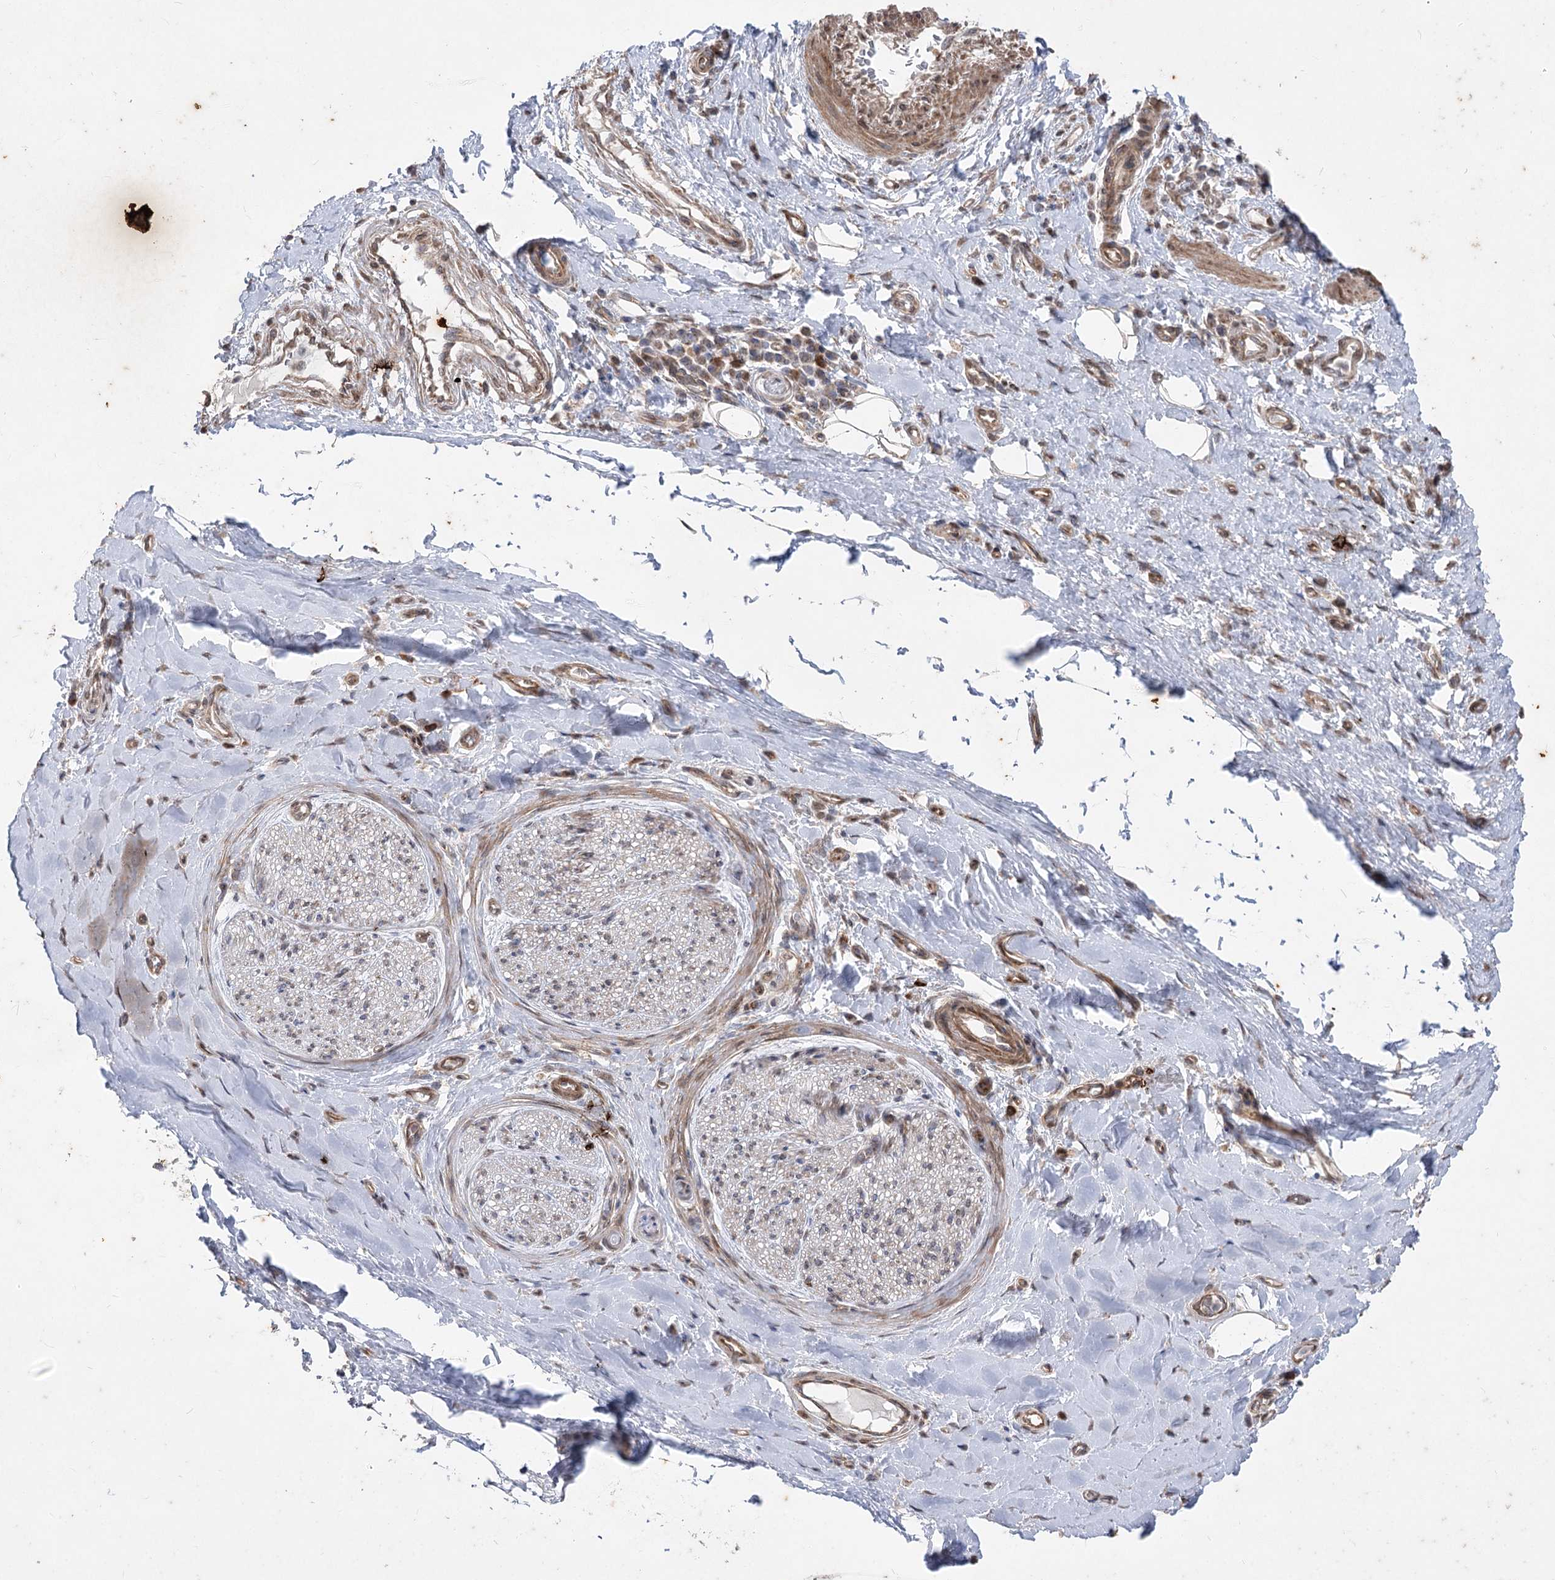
{"staining": {"intensity": "negative", "quantity": "none", "location": "none"}, "tissue": "adipose tissue", "cell_type": "Adipocytes", "image_type": "normal", "snomed": [{"axis": "morphology", "description": "Normal tissue, NOS"}, {"axis": "morphology", "description": "Adenocarcinoma, NOS"}, {"axis": "topography", "description": "Esophagus"}, {"axis": "topography", "description": "Stomach, upper"}, {"axis": "topography", "description": "Peripheral nerve tissue"}], "caption": "Adipose tissue stained for a protein using immunohistochemistry reveals no staining adipocytes.", "gene": "ZSCAN23", "patient": {"sex": "male", "age": 62}}